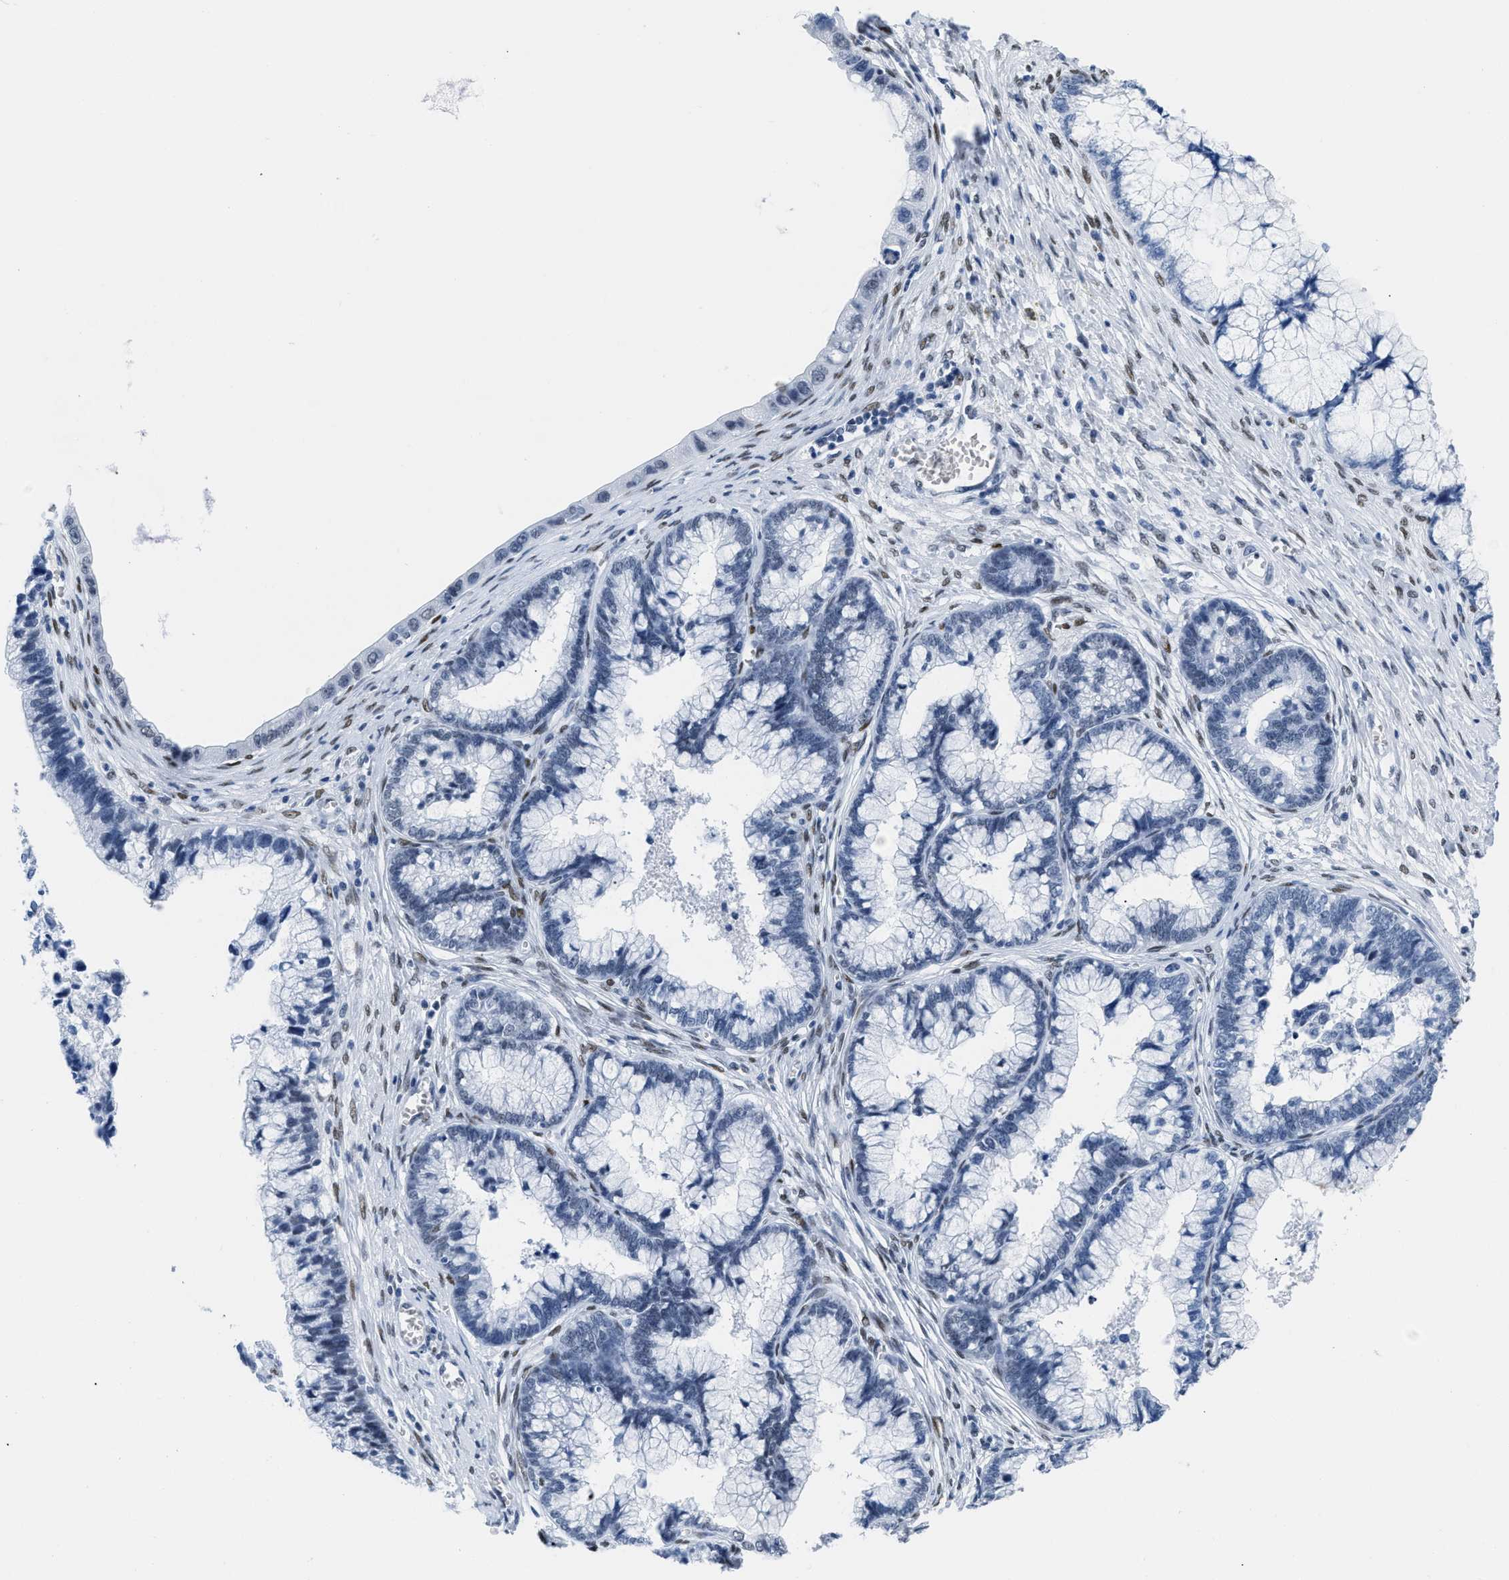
{"staining": {"intensity": "negative", "quantity": "none", "location": "none"}, "tissue": "cervical cancer", "cell_type": "Tumor cells", "image_type": "cancer", "snomed": [{"axis": "morphology", "description": "Adenocarcinoma, NOS"}, {"axis": "topography", "description": "Cervix"}], "caption": "An immunohistochemistry (IHC) micrograph of adenocarcinoma (cervical) is shown. There is no staining in tumor cells of adenocarcinoma (cervical). (DAB (3,3'-diaminobenzidine) immunohistochemistry (IHC), high magnification).", "gene": "CTBP1", "patient": {"sex": "female", "age": 44}}